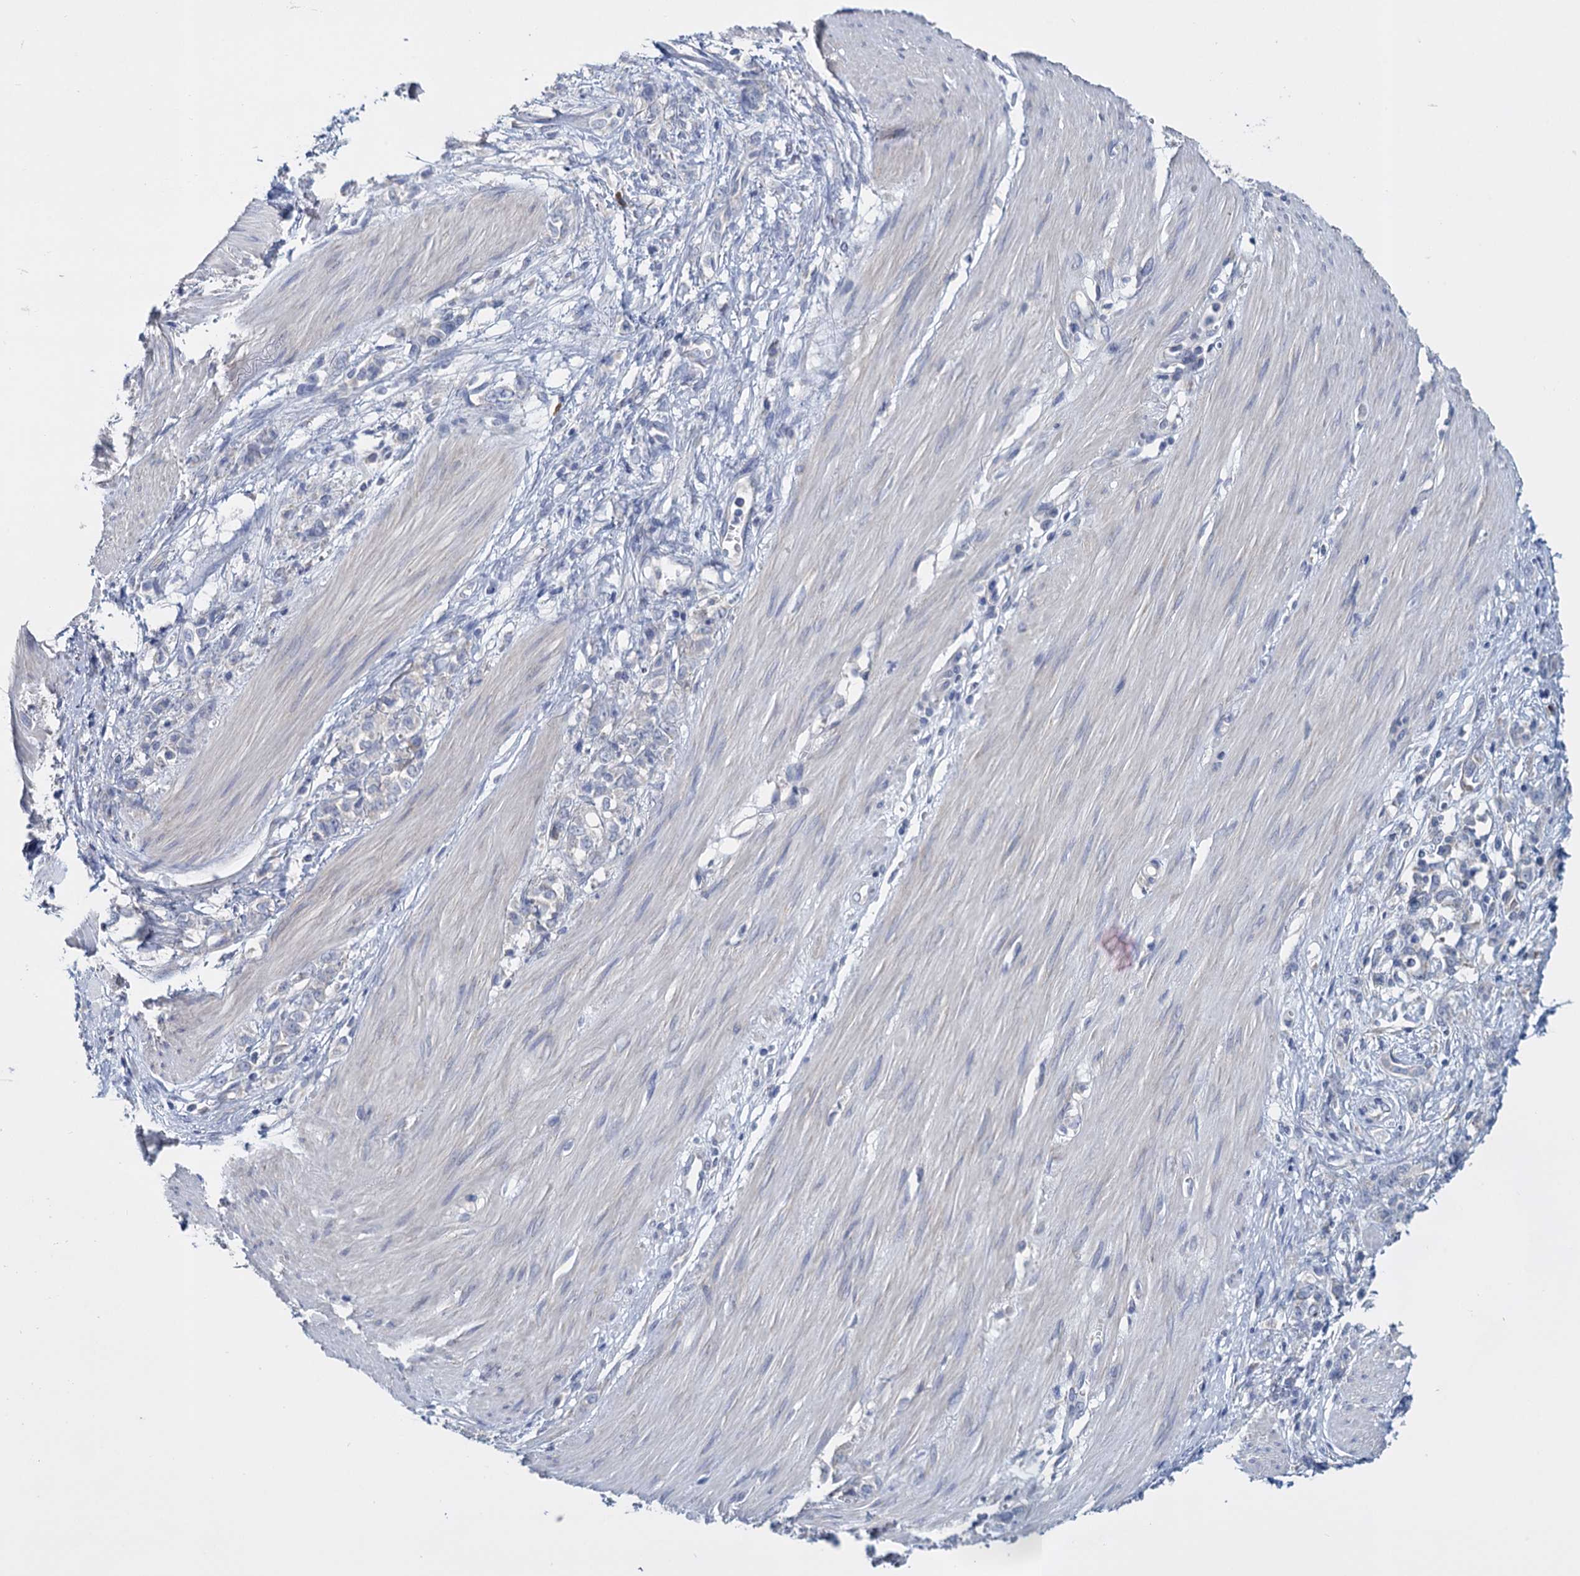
{"staining": {"intensity": "negative", "quantity": "none", "location": "none"}, "tissue": "stomach cancer", "cell_type": "Tumor cells", "image_type": "cancer", "snomed": [{"axis": "morphology", "description": "Adenocarcinoma, NOS"}, {"axis": "topography", "description": "Stomach"}], "caption": "This is an immunohistochemistry (IHC) micrograph of human stomach adenocarcinoma. There is no expression in tumor cells.", "gene": "GSTM2", "patient": {"sex": "female", "age": 76}}